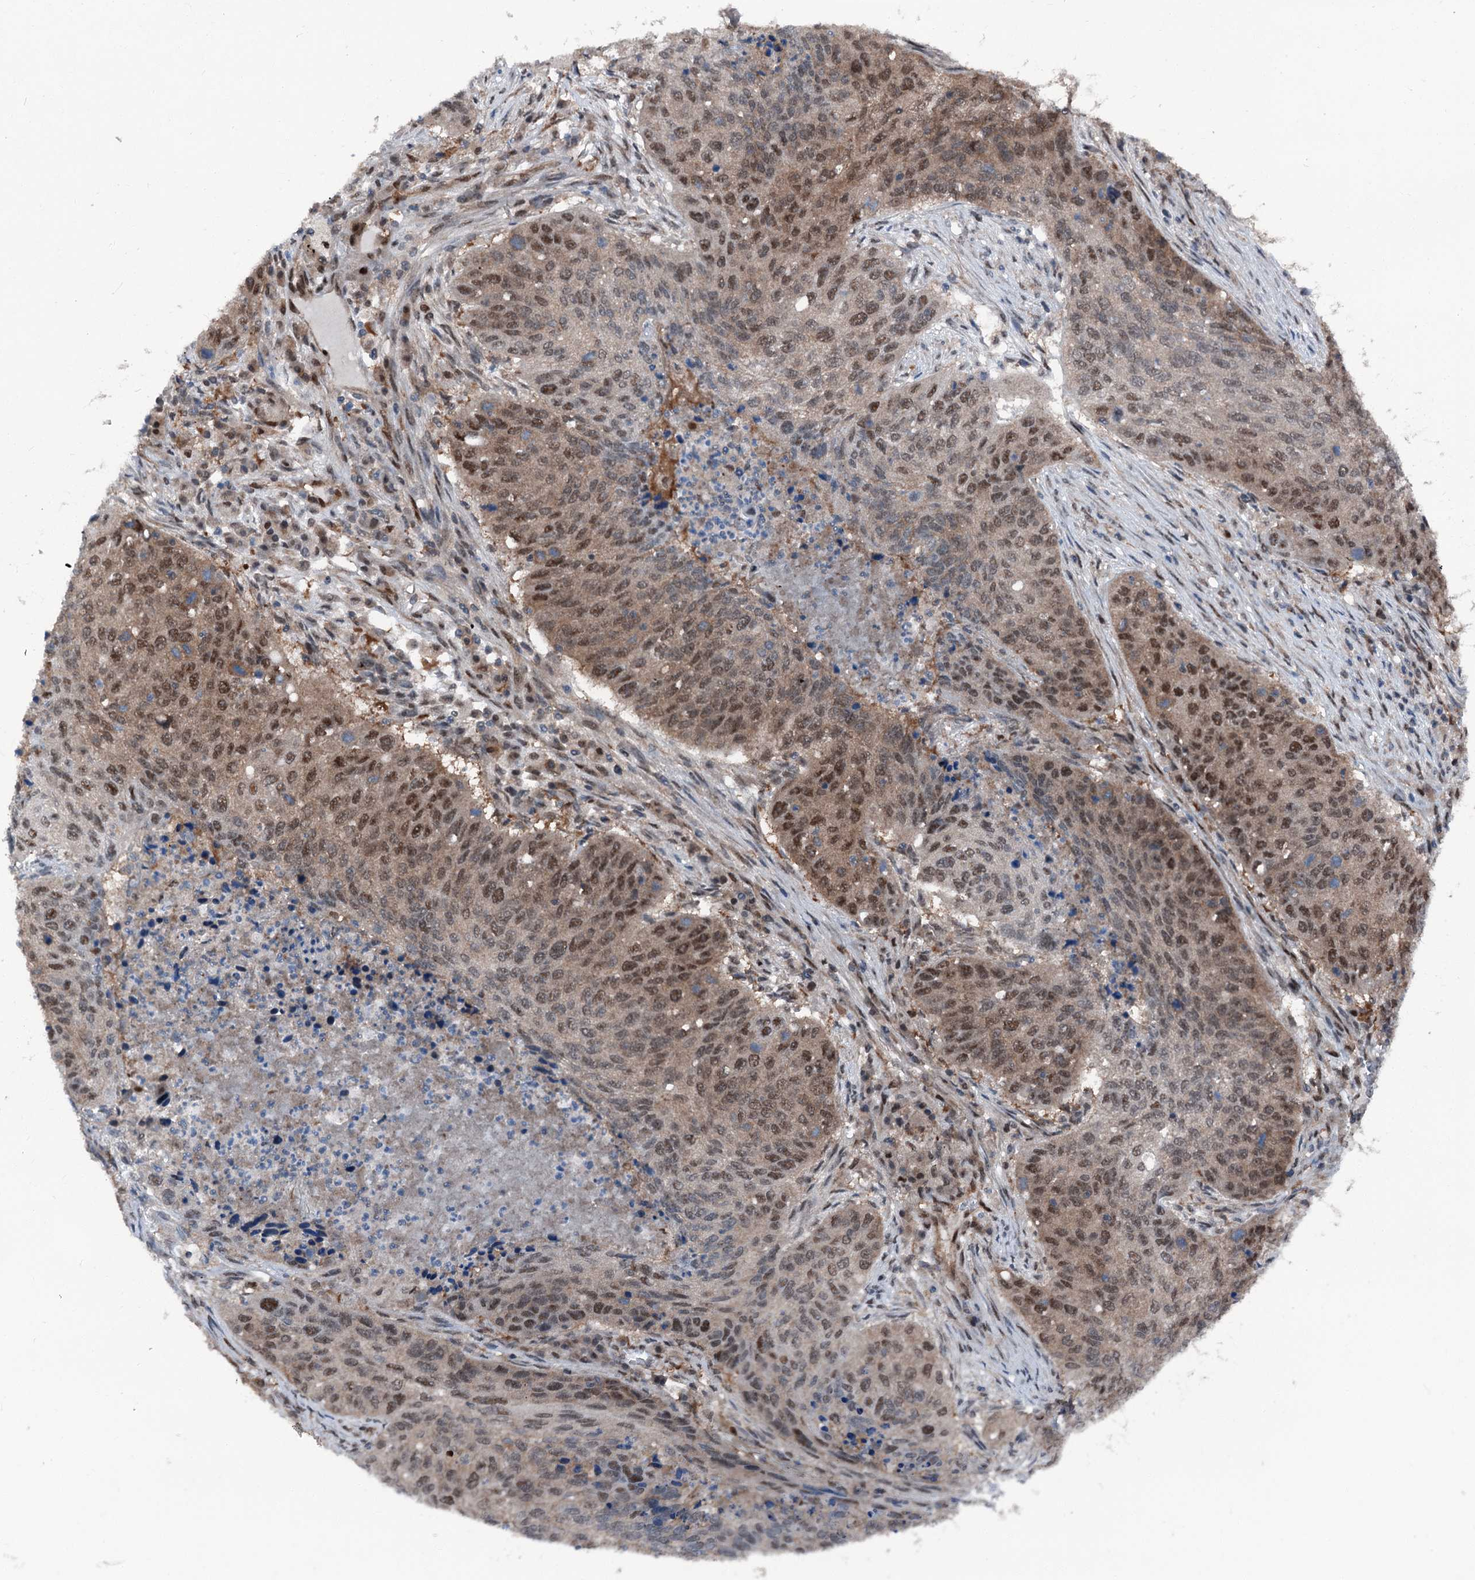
{"staining": {"intensity": "moderate", "quantity": ">75%", "location": "cytoplasmic/membranous,nuclear"}, "tissue": "lung cancer", "cell_type": "Tumor cells", "image_type": "cancer", "snomed": [{"axis": "morphology", "description": "Squamous cell carcinoma, NOS"}, {"axis": "topography", "description": "Lung"}], "caption": "Squamous cell carcinoma (lung) was stained to show a protein in brown. There is medium levels of moderate cytoplasmic/membranous and nuclear staining in approximately >75% of tumor cells.", "gene": "PSMD13", "patient": {"sex": "female", "age": 63}}